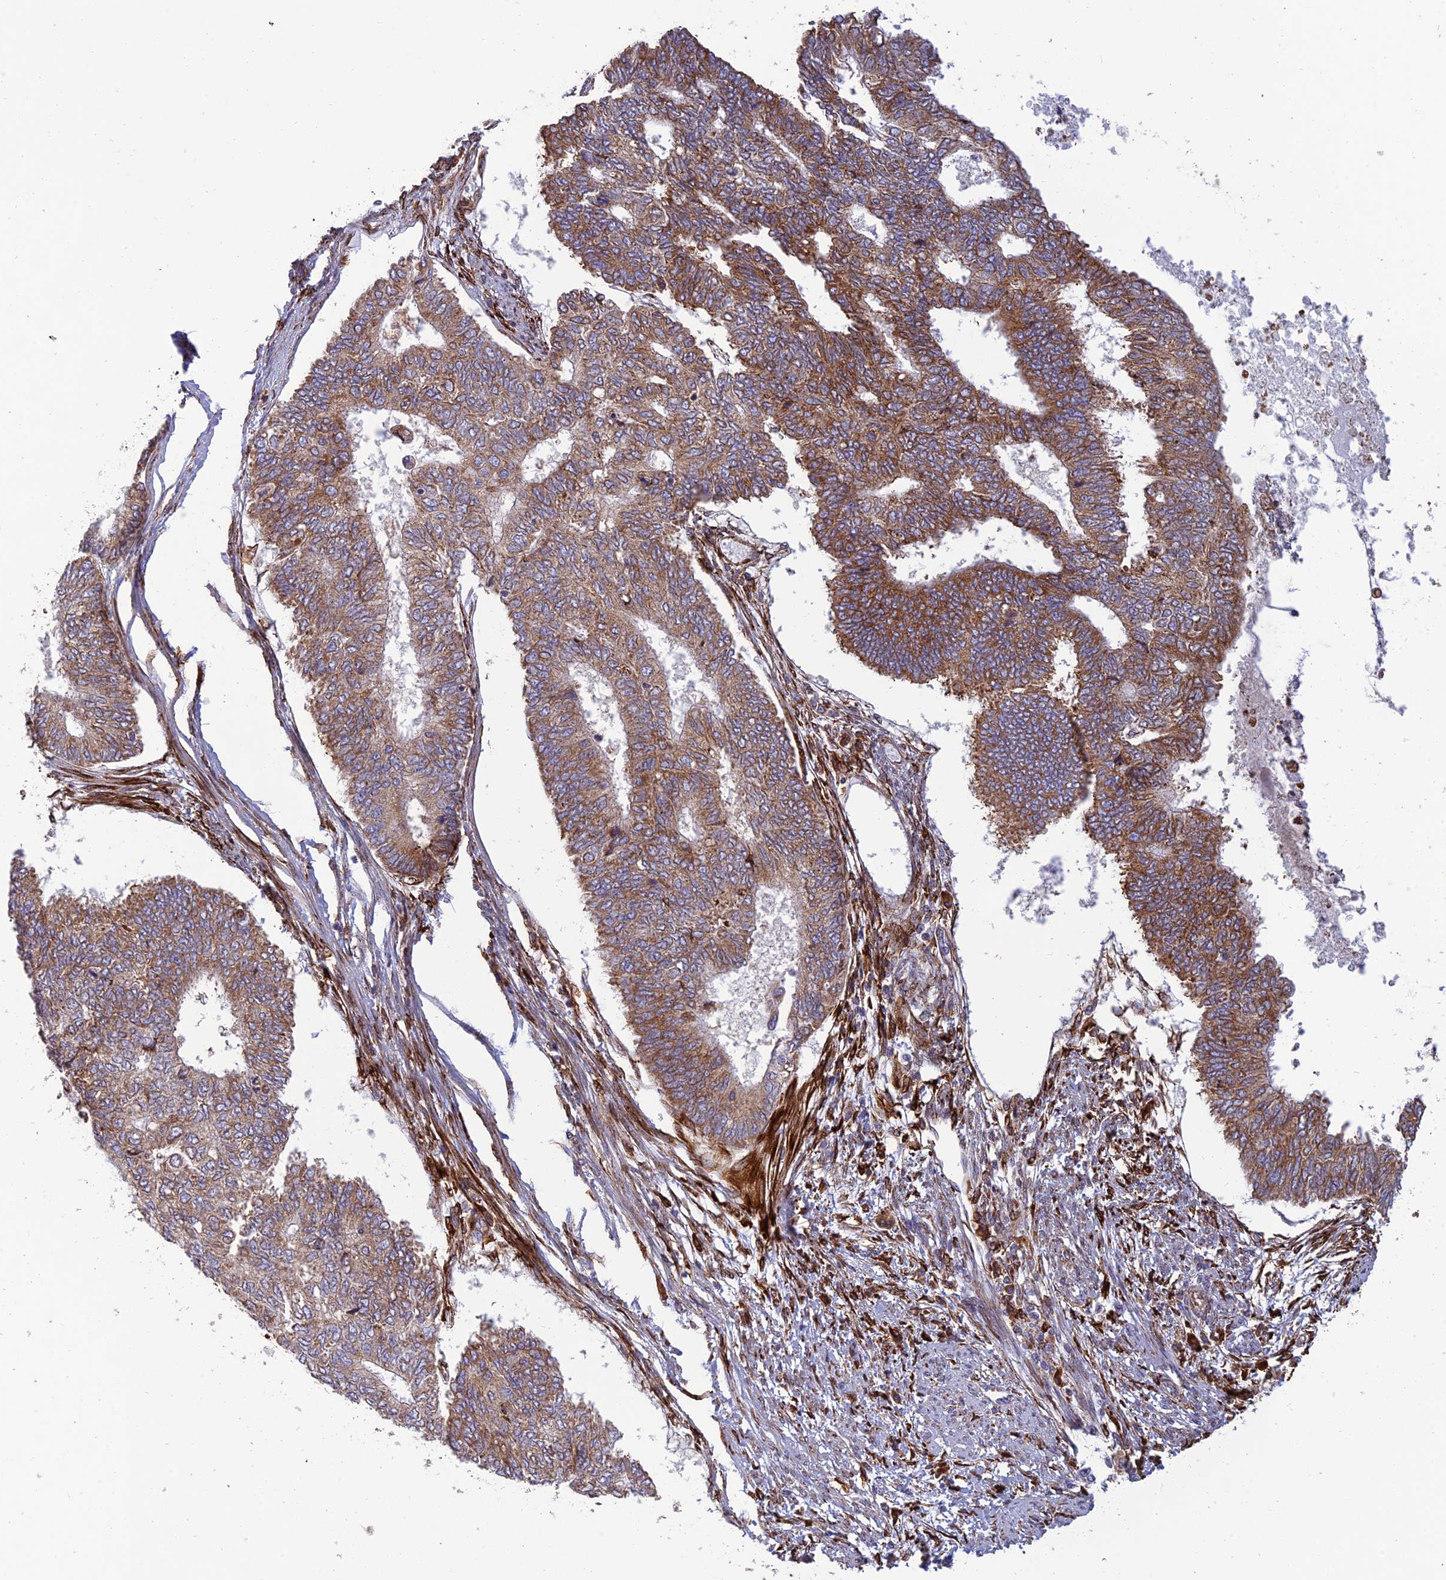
{"staining": {"intensity": "moderate", "quantity": ">75%", "location": "cytoplasmic/membranous"}, "tissue": "endometrial cancer", "cell_type": "Tumor cells", "image_type": "cancer", "snomed": [{"axis": "morphology", "description": "Adenocarcinoma, NOS"}, {"axis": "topography", "description": "Endometrium"}], "caption": "Endometrial cancer (adenocarcinoma) stained with immunohistochemistry shows moderate cytoplasmic/membranous positivity in approximately >75% of tumor cells.", "gene": "RCN3", "patient": {"sex": "female", "age": 68}}